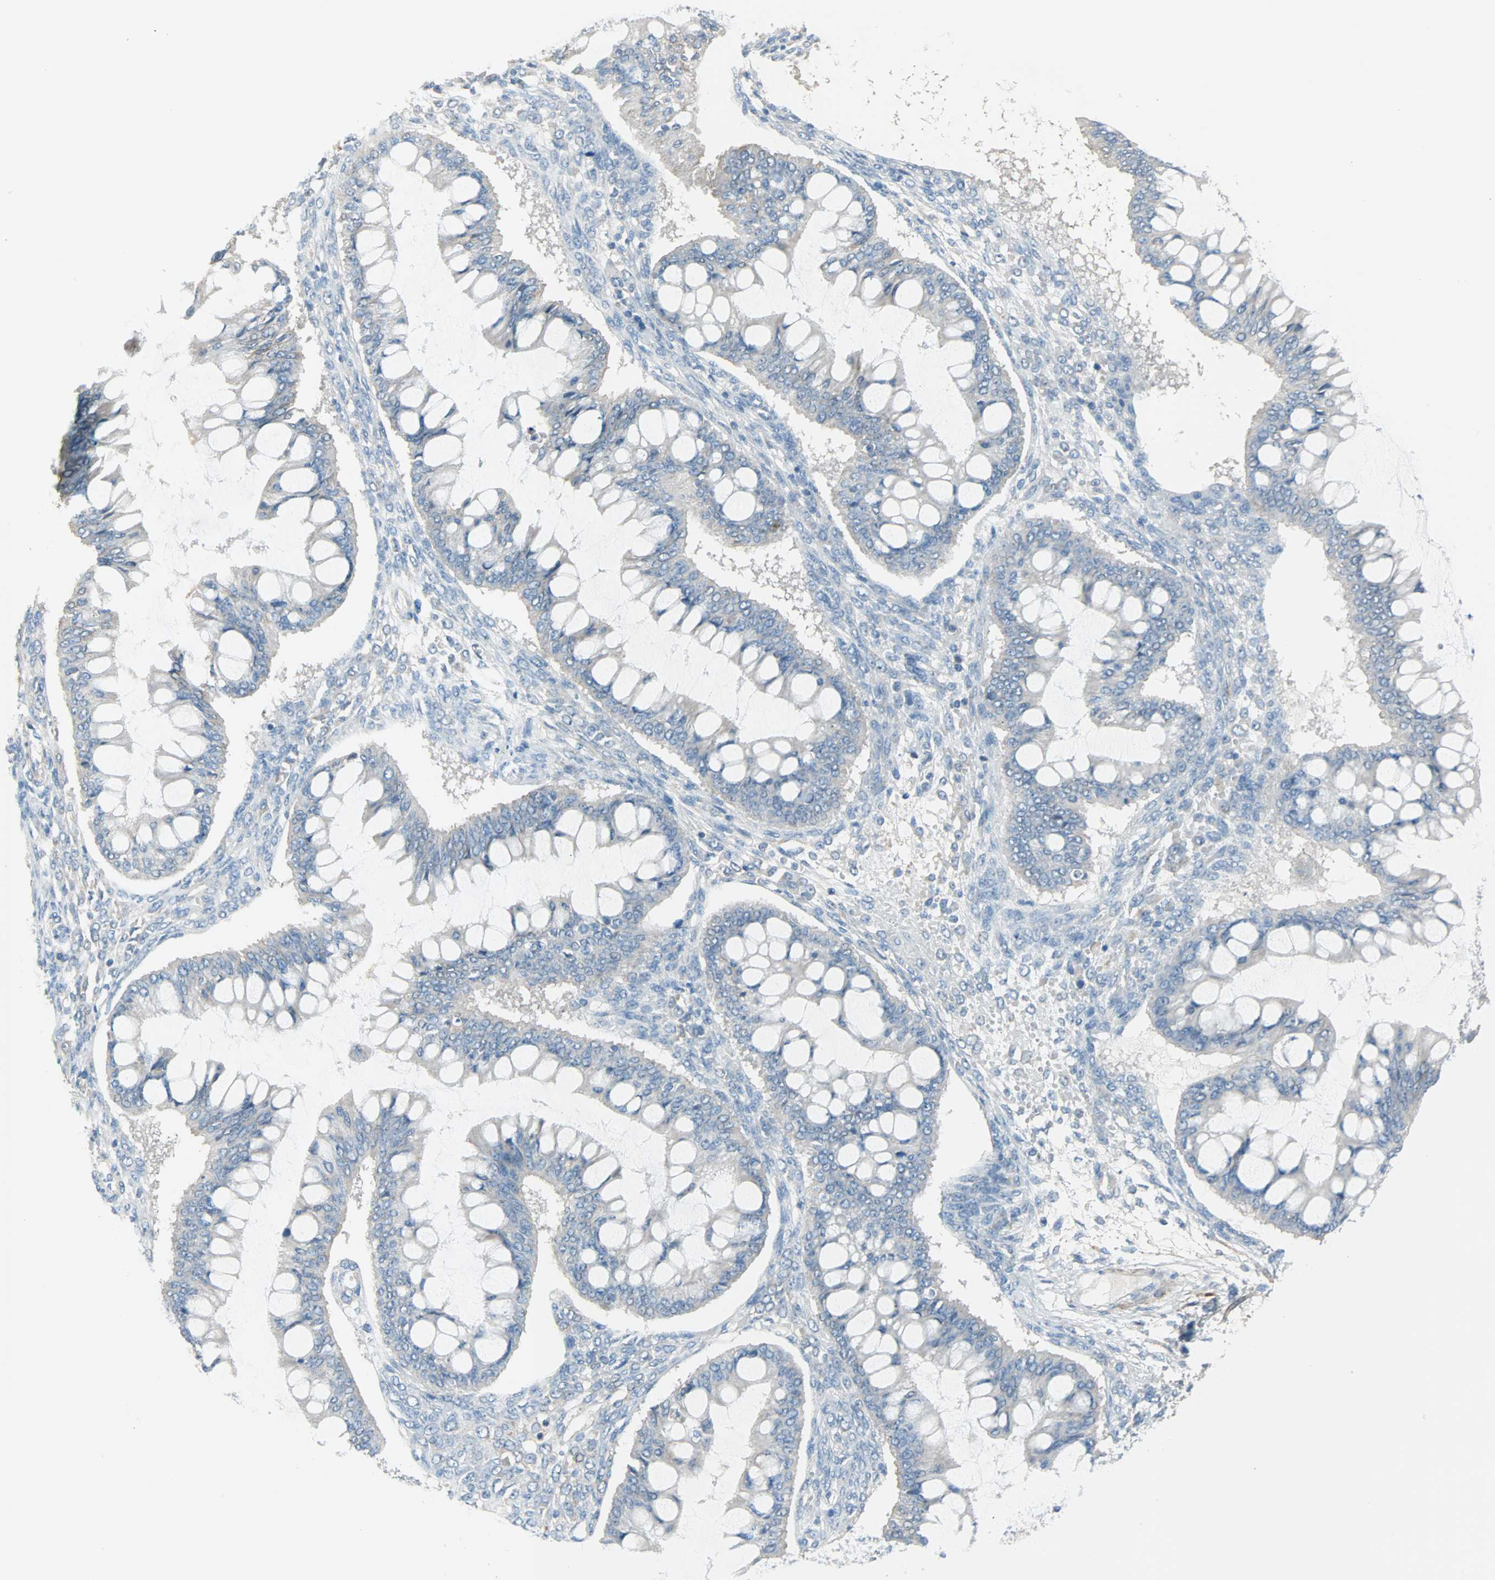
{"staining": {"intensity": "negative", "quantity": "none", "location": "none"}, "tissue": "ovarian cancer", "cell_type": "Tumor cells", "image_type": "cancer", "snomed": [{"axis": "morphology", "description": "Cystadenocarcinoma, mucinous, NOS"}, {"axis": "topography", "description": "Ovary"}], "caption": "The image displays no staining of tumor cells in ovarian cancer.", "gene": "ACVRL1", "patient": {"sex": "female", "age": 73}}